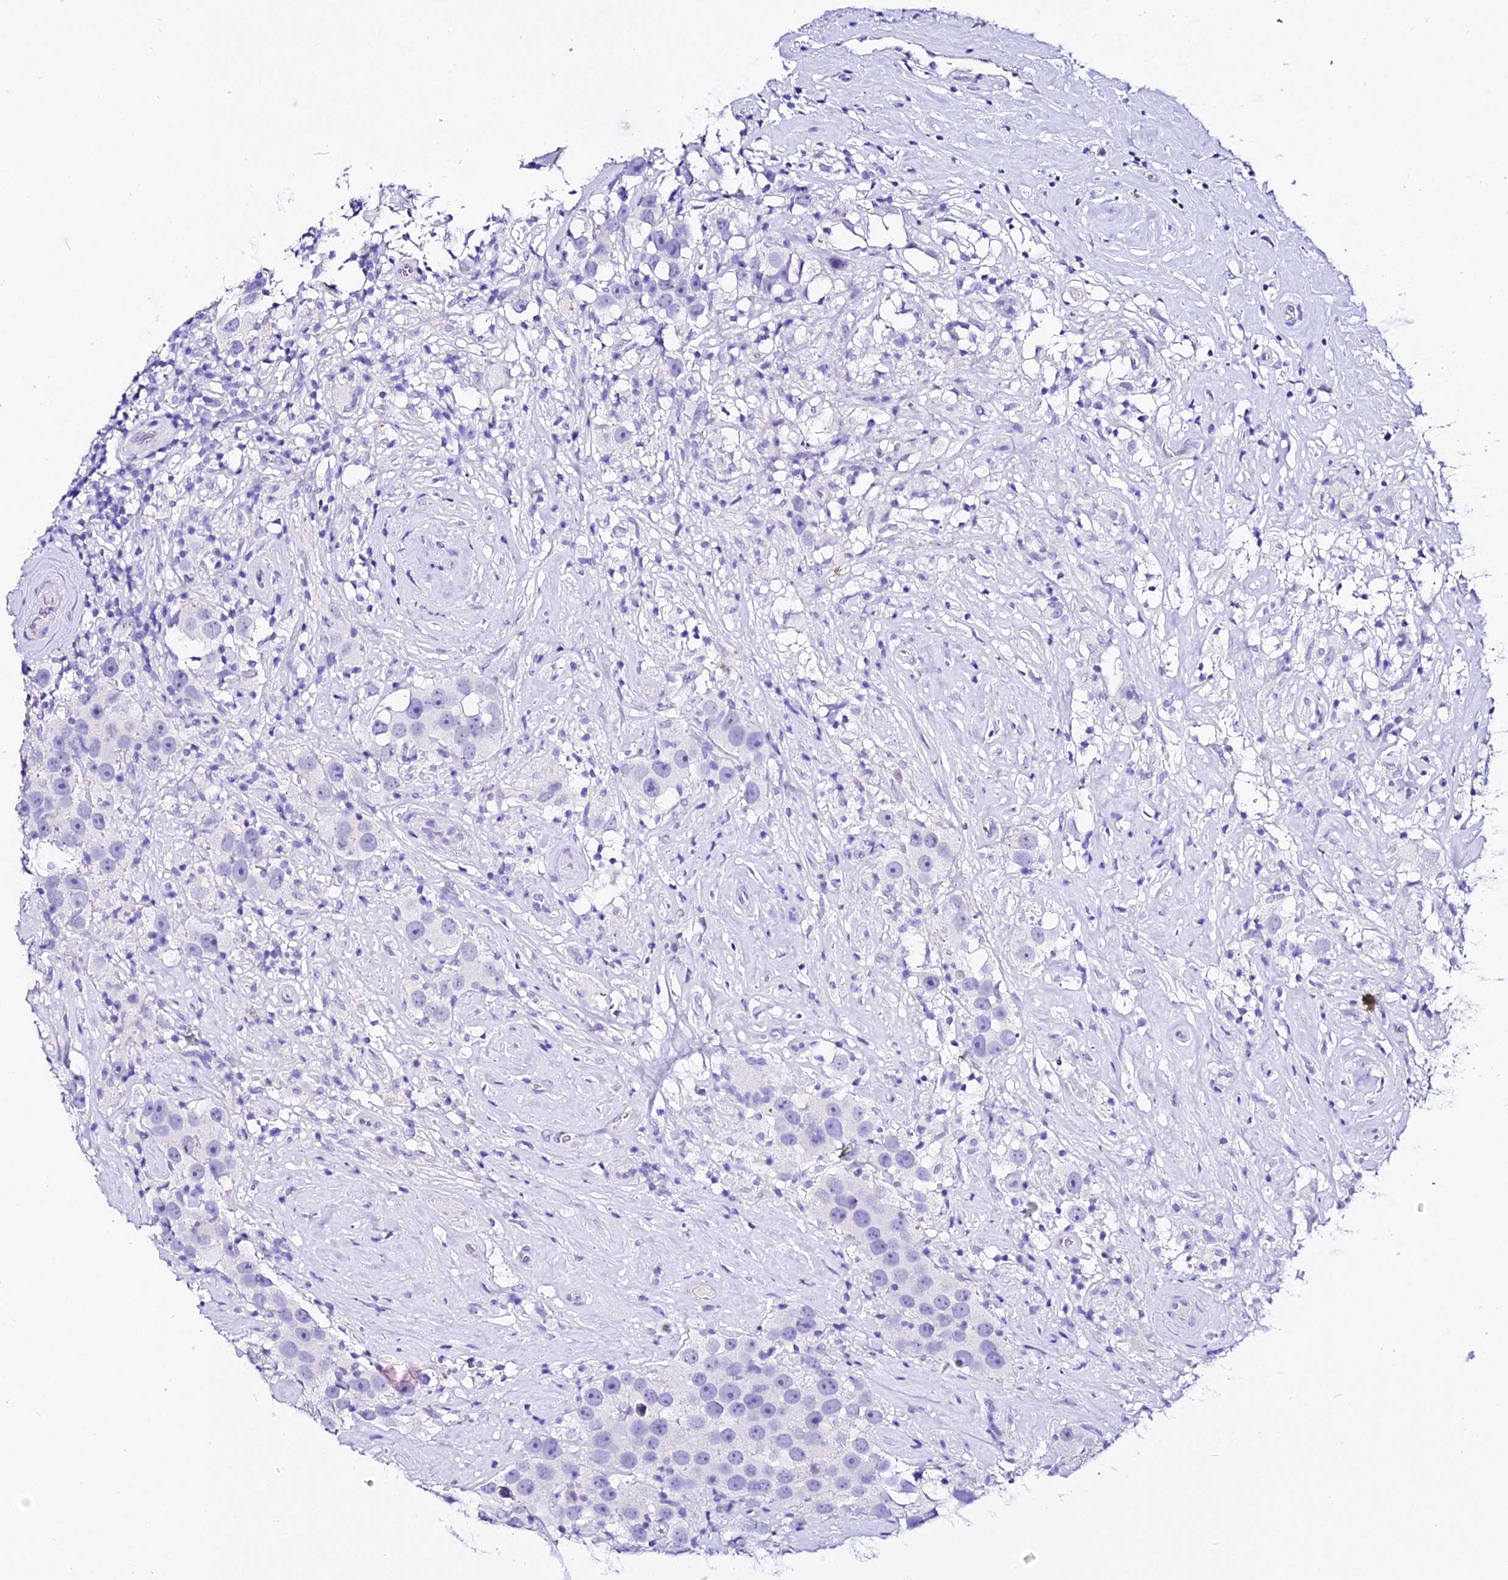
{"staining": {"intensity": "negative", "quantity": "none", "location": "none"}, "tissue": "testis cancer", "cell_type": "Tumor cells", "image_type": "cancer", "snomed": [{"axis": "morphology", "description": "Seminoma, NOS"}, {"axis": "topography", "description": "Testis"}], "caption": "The immunohistochemistry (IHC) histopathology image has no significant positivity in tumor cells of testis seminoma tissue. The staining was performed using DAB to visualize the protein expression in brown, while the nuclei were stained in blue with hematoxylin (Magnification: 20x).", "gene": "DEFB106A", "patient": {"sex": "male", "age": 49}}